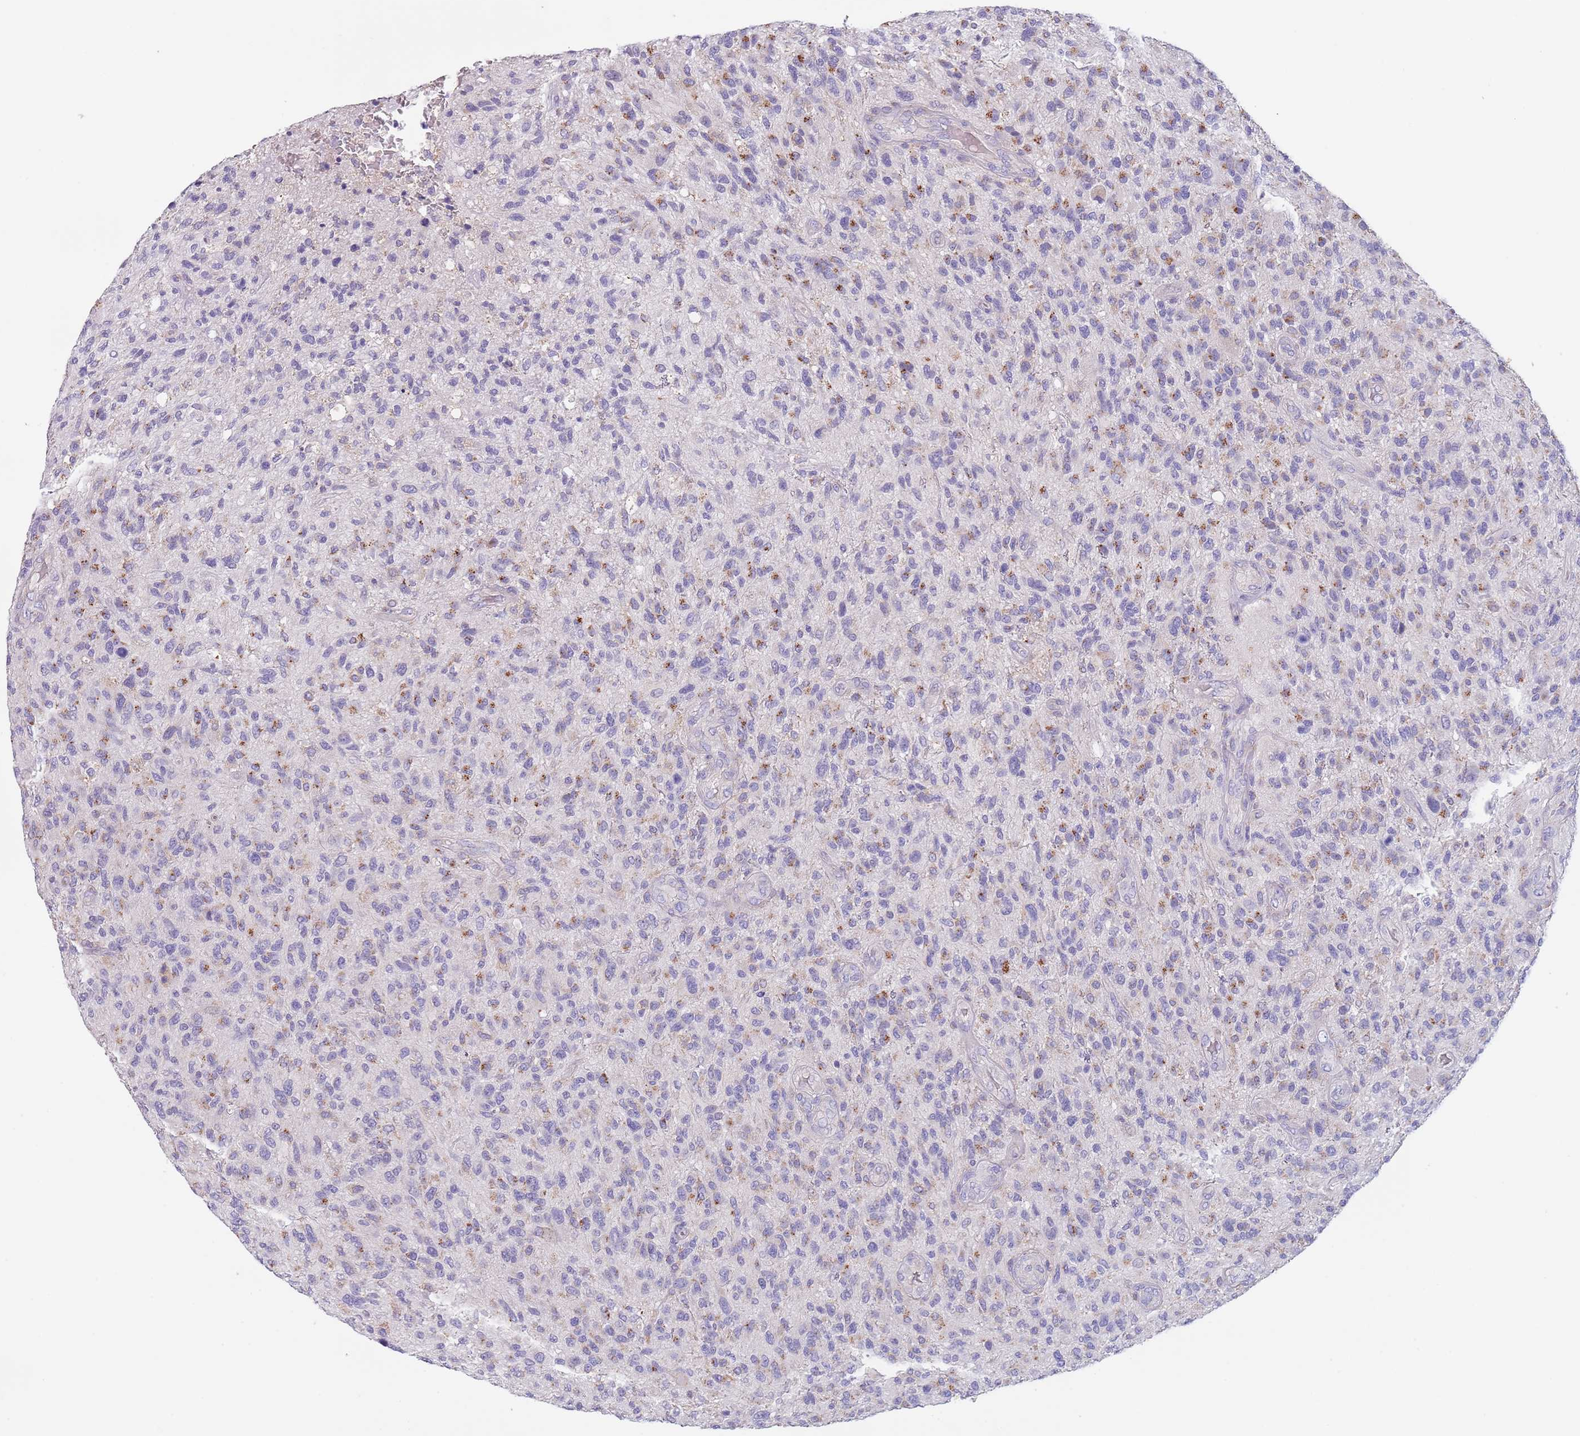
{"staining": {"intensity": "moderate", "quantity": "<25%", "location": "cytoplasmic/membranous"}, "tissue": "glioma", "cell_type": "Tumor cells", "image_type": "cancer", "snomed": [{"axis": "morphology", "description": "Glioma, malignant, High grade"}, {"axis": "topography", "description": "Brain"}], "caption": "Brown immunohistochemical staining in human malignant glioma (high-grade) exhibits moderate cytoplasmic/membranous staining in approximately <25% of tumor cells. The staining is performed using DAB brown chromogen to label protein expression. The nuclei are counter-stained blue using hematoxylin.", "gene": "MAN1C1", "patient": {"sex": "male", "age": 47}}